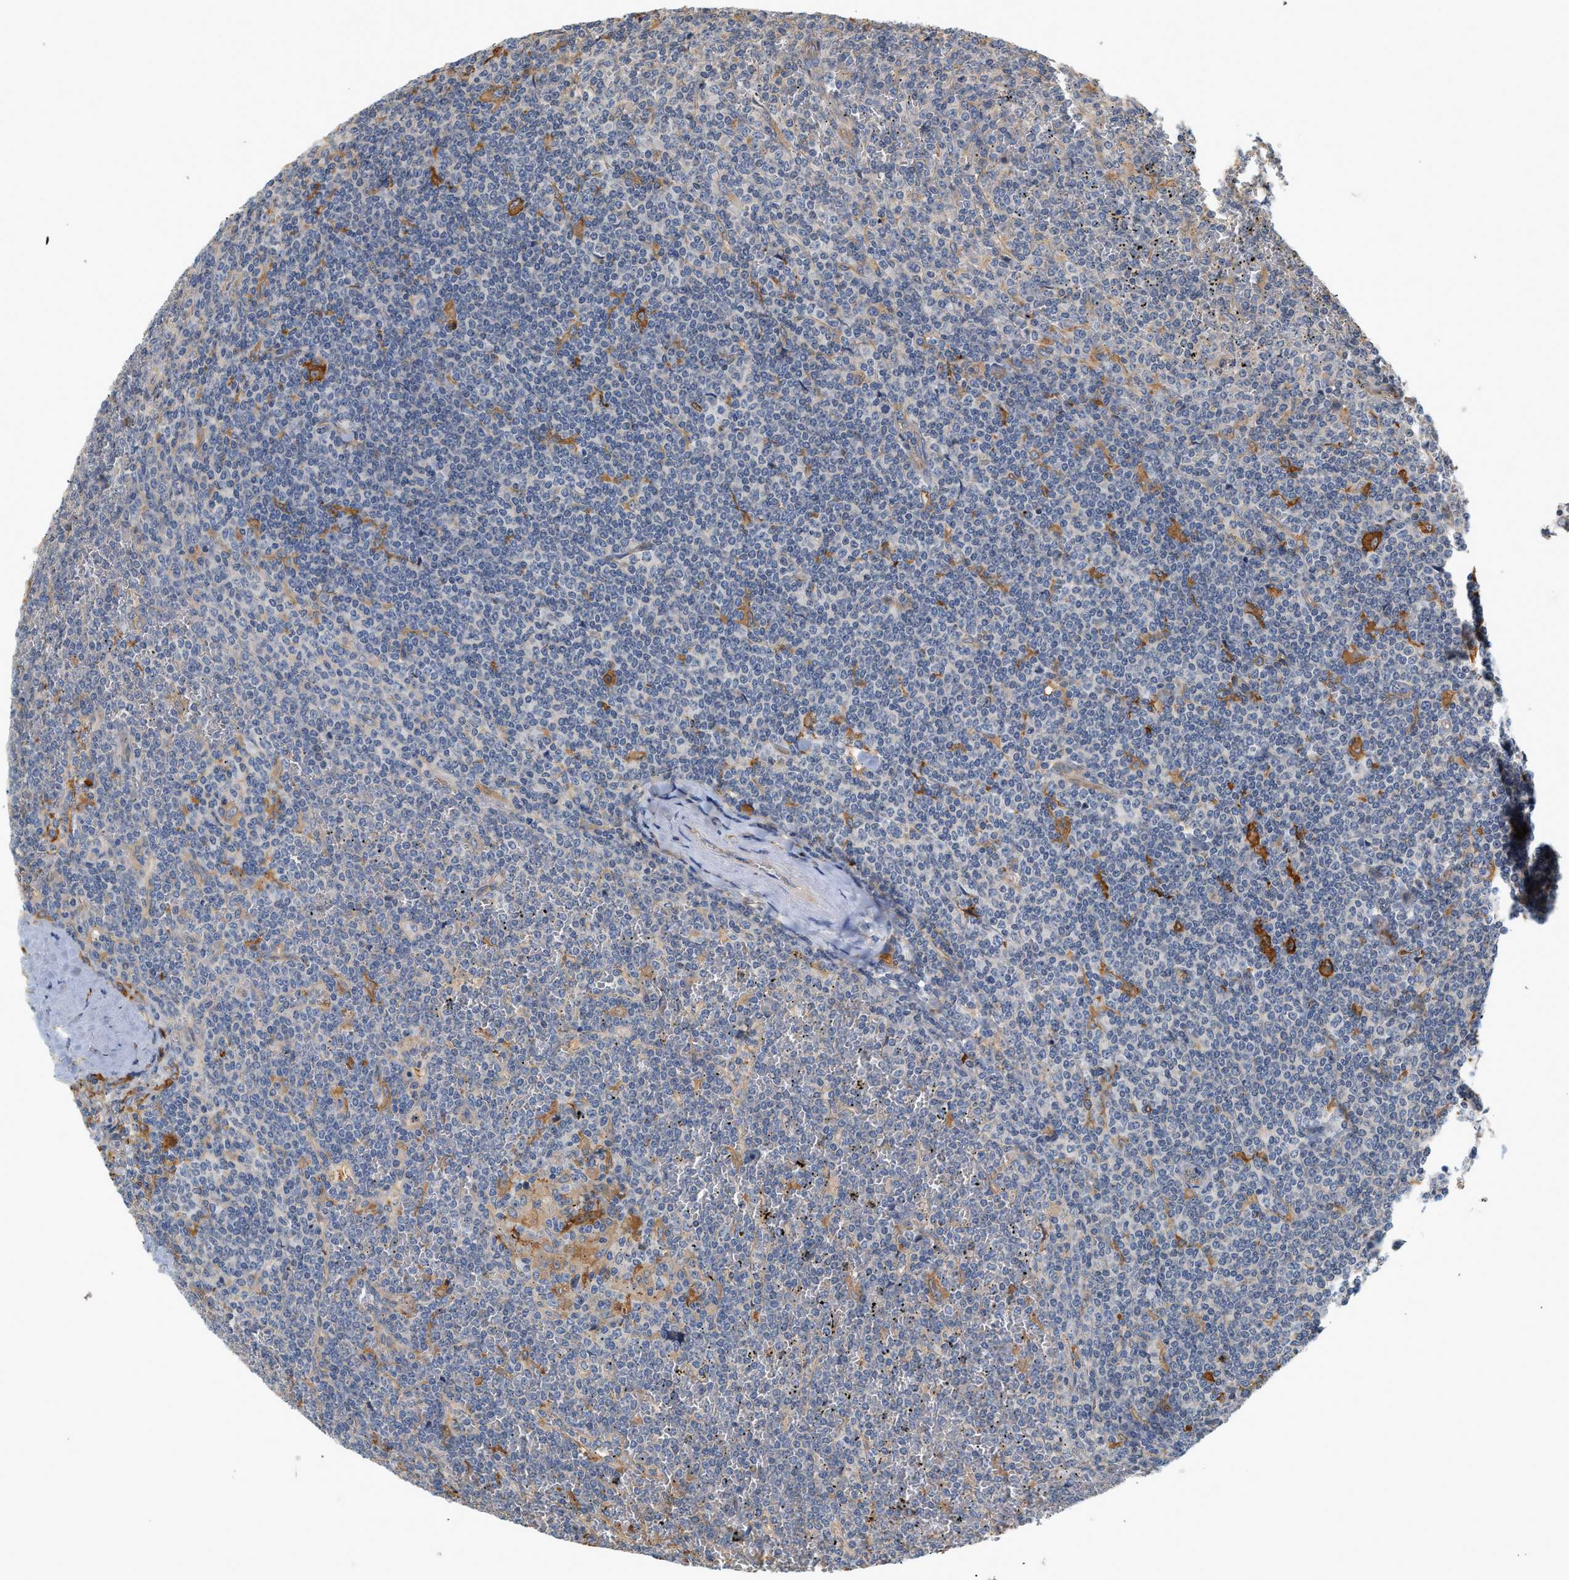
{"staining": {"intensity": "moderate", "quantity": "<25%", "location": "cytoplasmic/membranous"}, "tissue": "lymphoma", "cell_type": "Tumor cells", "image_type": "cancer", "snomed": [{"axis": "morphology", "description": "Malignant lymphoma, non-Hodgkin's type, Low grade"}, {"axis": "topography", "description": "Spleen"}], "caption": "Protein expression by immunohistochemistry displays moderate cytoplasmic/membranous positivity in approximately <25% of tumor cells in lymphoma.", "gene": "CTXN1", "patient": {"sex": "female", "age": 19}}